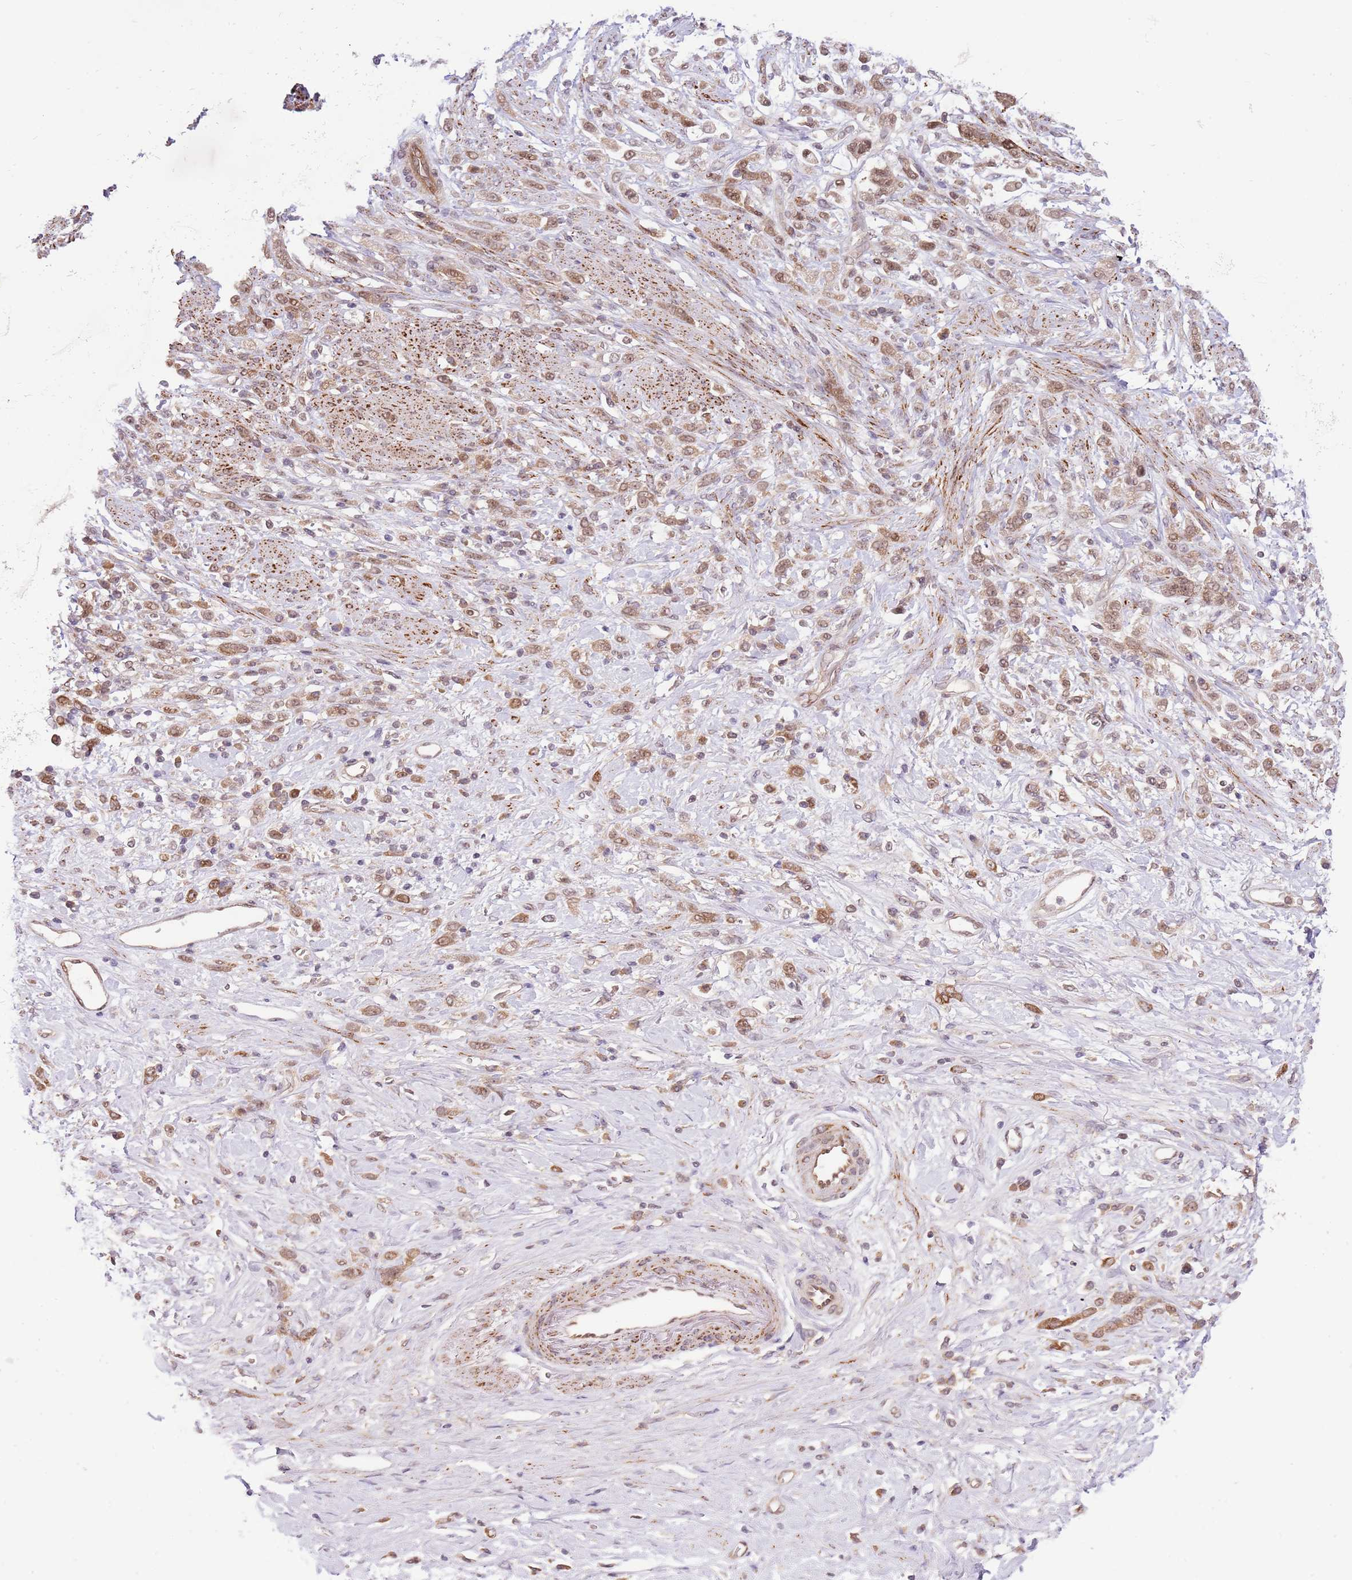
{"staining": {"intensity": "moderate", "quantity": ">75%", "location": "cytoplasmic/membranous,nuclear"}, "tissue": "stomach cancer", "cell_type": "Tumor cells", "image_type": "cancer", "snomed": [{"axis": "morphology", "description": "Adenocarcinoma, NOS"}, {"axis": "topography", "description": "Stomach"}], "caption": "Protein positivity by immunohistochemistry demonstrates moderate cytoplasmic/membranous and nuclear staining in approximately >75% of tumor cells in stomach adenocarcinoma. (brown staining indicates protein expression, while blue staining denotes nuclei).", "gene": "CHD1", "patient": {"sex": "female", "age": 60}}